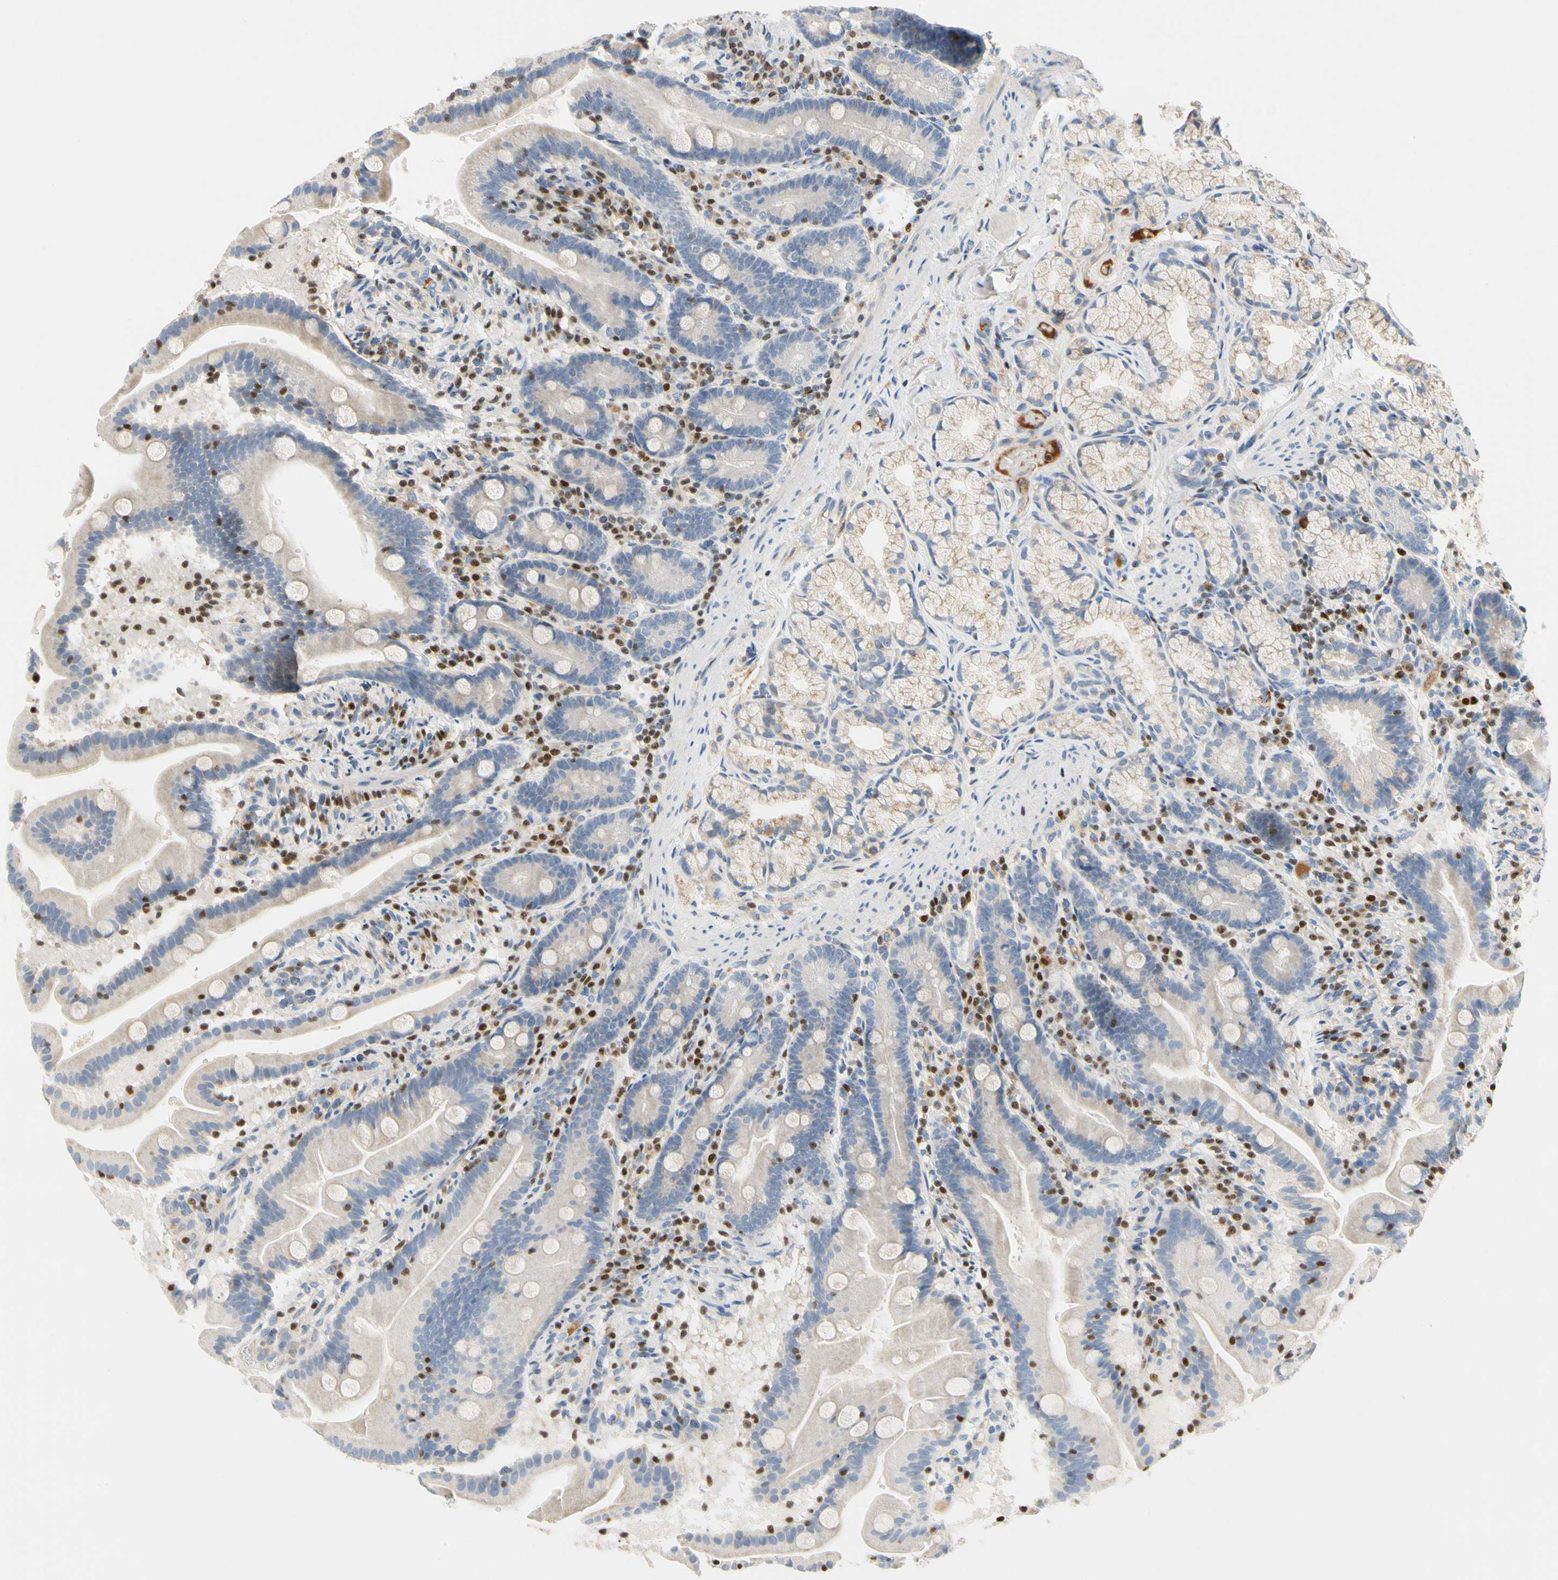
{"staining": {"intensity": "weak", "quantity": "<25%", "location": "cytoplasmic/membranous"}, "tissue": "duodenum", "cell_type": "Glandular cells", "image_type": "normal", "snomed": [{"axis": "morphology", "description": "Normal tissue, NOS"}, {"axis": "topography", "description": "Duodenum"}], "caption": "Histopathology image shows no significant protein staining in glandular cells of normal duodenum.", "gene": "SP140", "patient": {"sex": "male", "age": 54}}